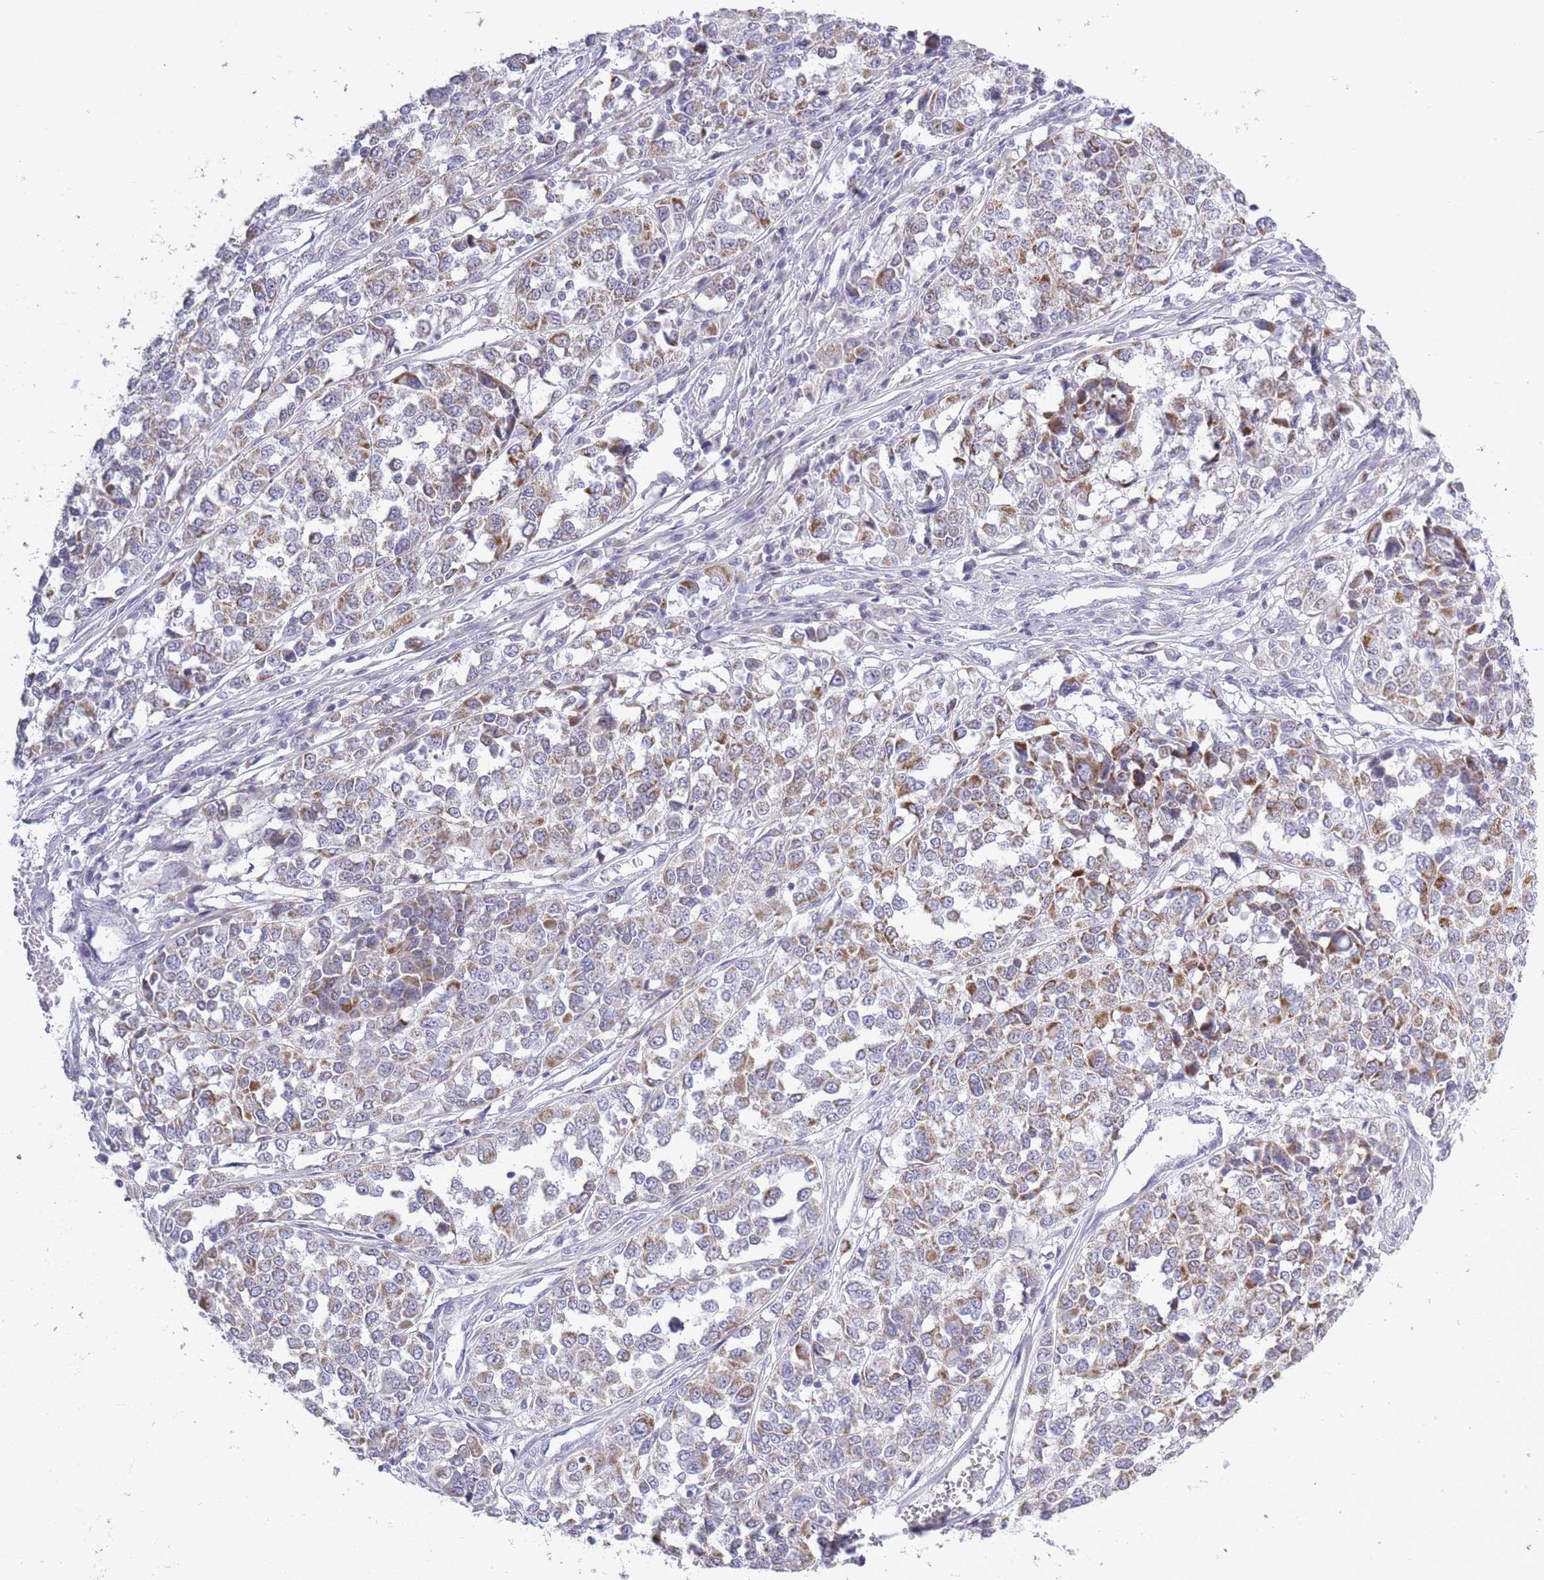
{"staining": {"intensity": "moderate", "quantity": "25%-75%", "location": "cytoplasmic/membranous"}, "tissue": "melanoma", "cell_type": "Tumor cells", "image_type": "cancer", "snomed": [{"axis": "morphology", "description": "Malignant melanoma, Metastatic site"}, {"axis": "topography", "description": "Lymph node"}], "caption": "Malignant melanoma (metastatic site) stained with a brown dye demonstrates moderate cytoplasmic/membranous positive staining in approximately 25%-75% of tumor cells.", "gene": "ZBTB24", "patient": {"sex": "male", "age": 44}}